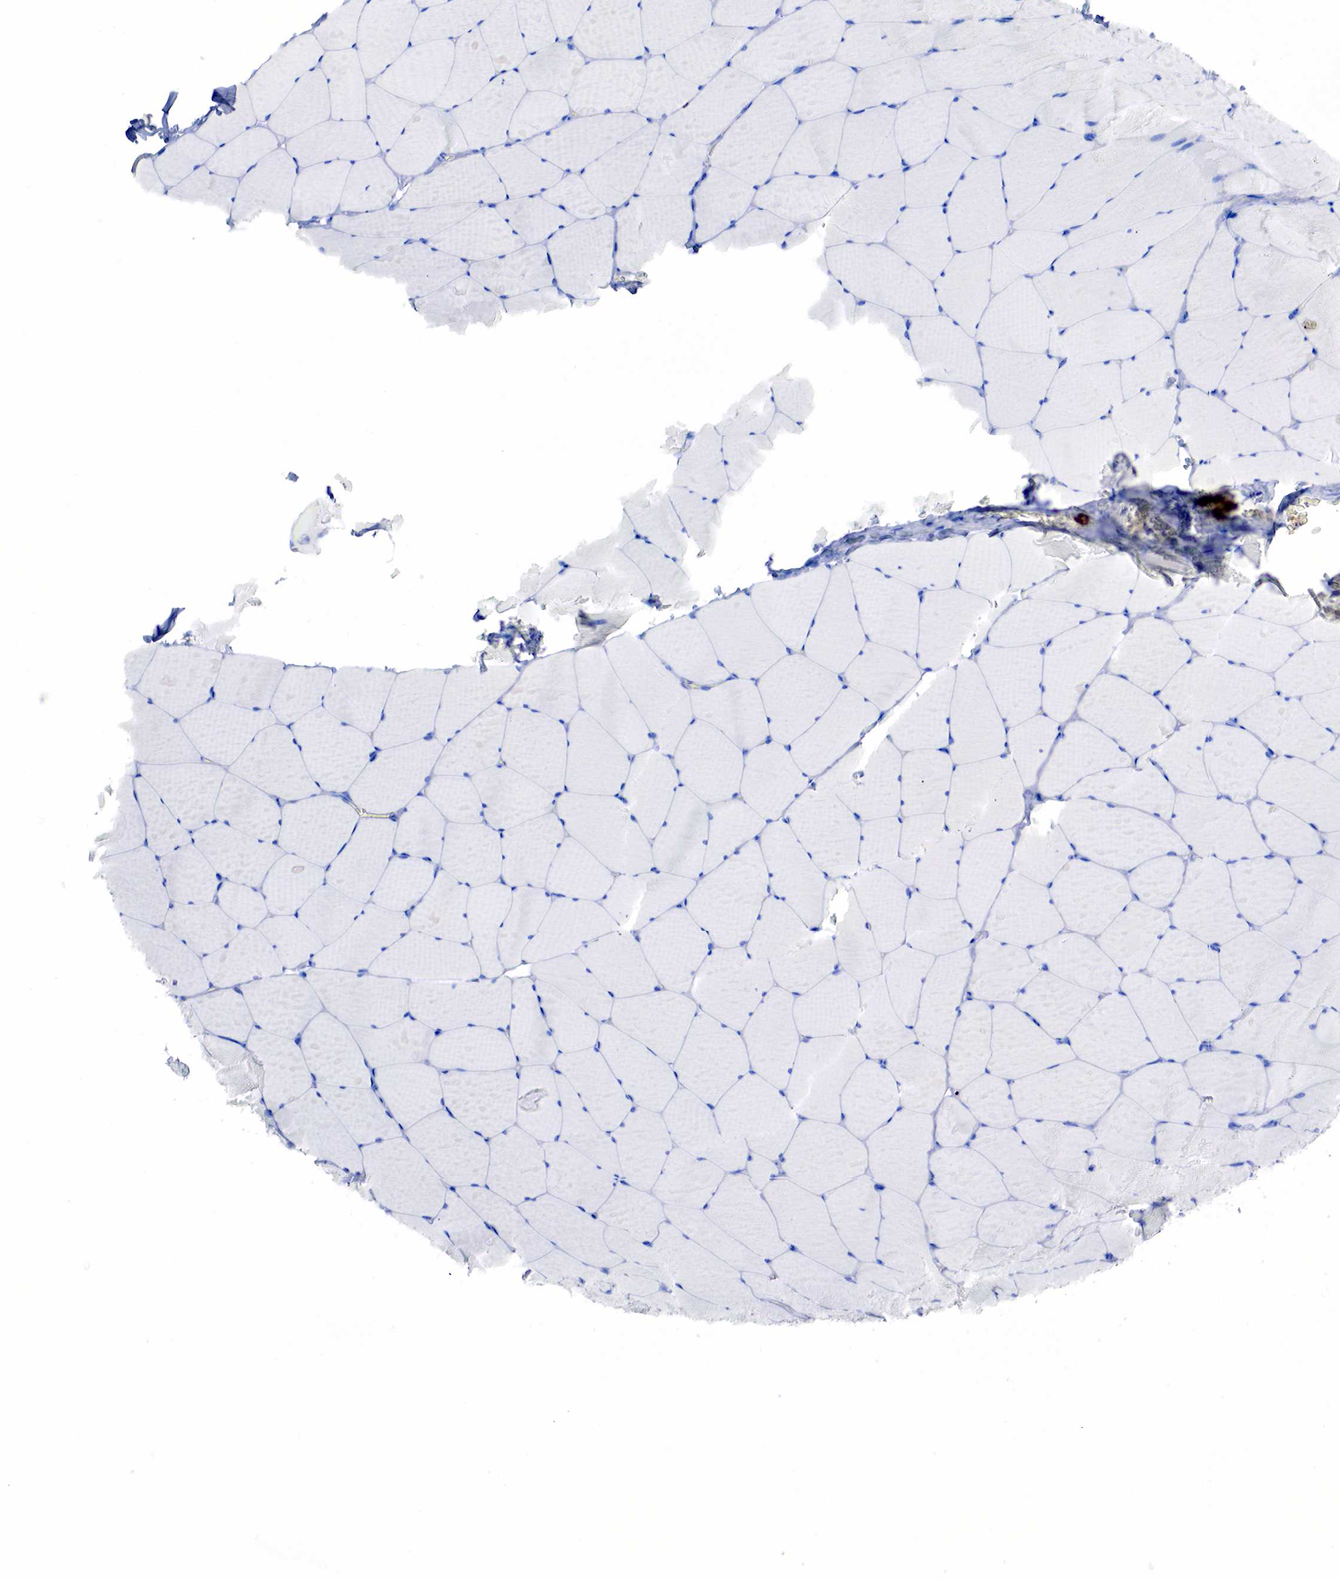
{"staining": {"intensity": "negative", "quantity": "none", "location": "none"}, "tissue": "skeletal muscle", "cell_type": "Myocytes", "image_type": "normal", "snomed": [{"axis": "morphology", "description": "Normal tissue, NOS"}, {"axis": "topography", "description": "Skeletal muscle"}, {"axis": "topography", "description": "Salivary gland"}], "caption": "Immunohistochemistry of normal human skeletal muscle demonstrates no expression in myocytes.", "gene": "FUT4", "patient": {"sex": "male", "age": 62}}